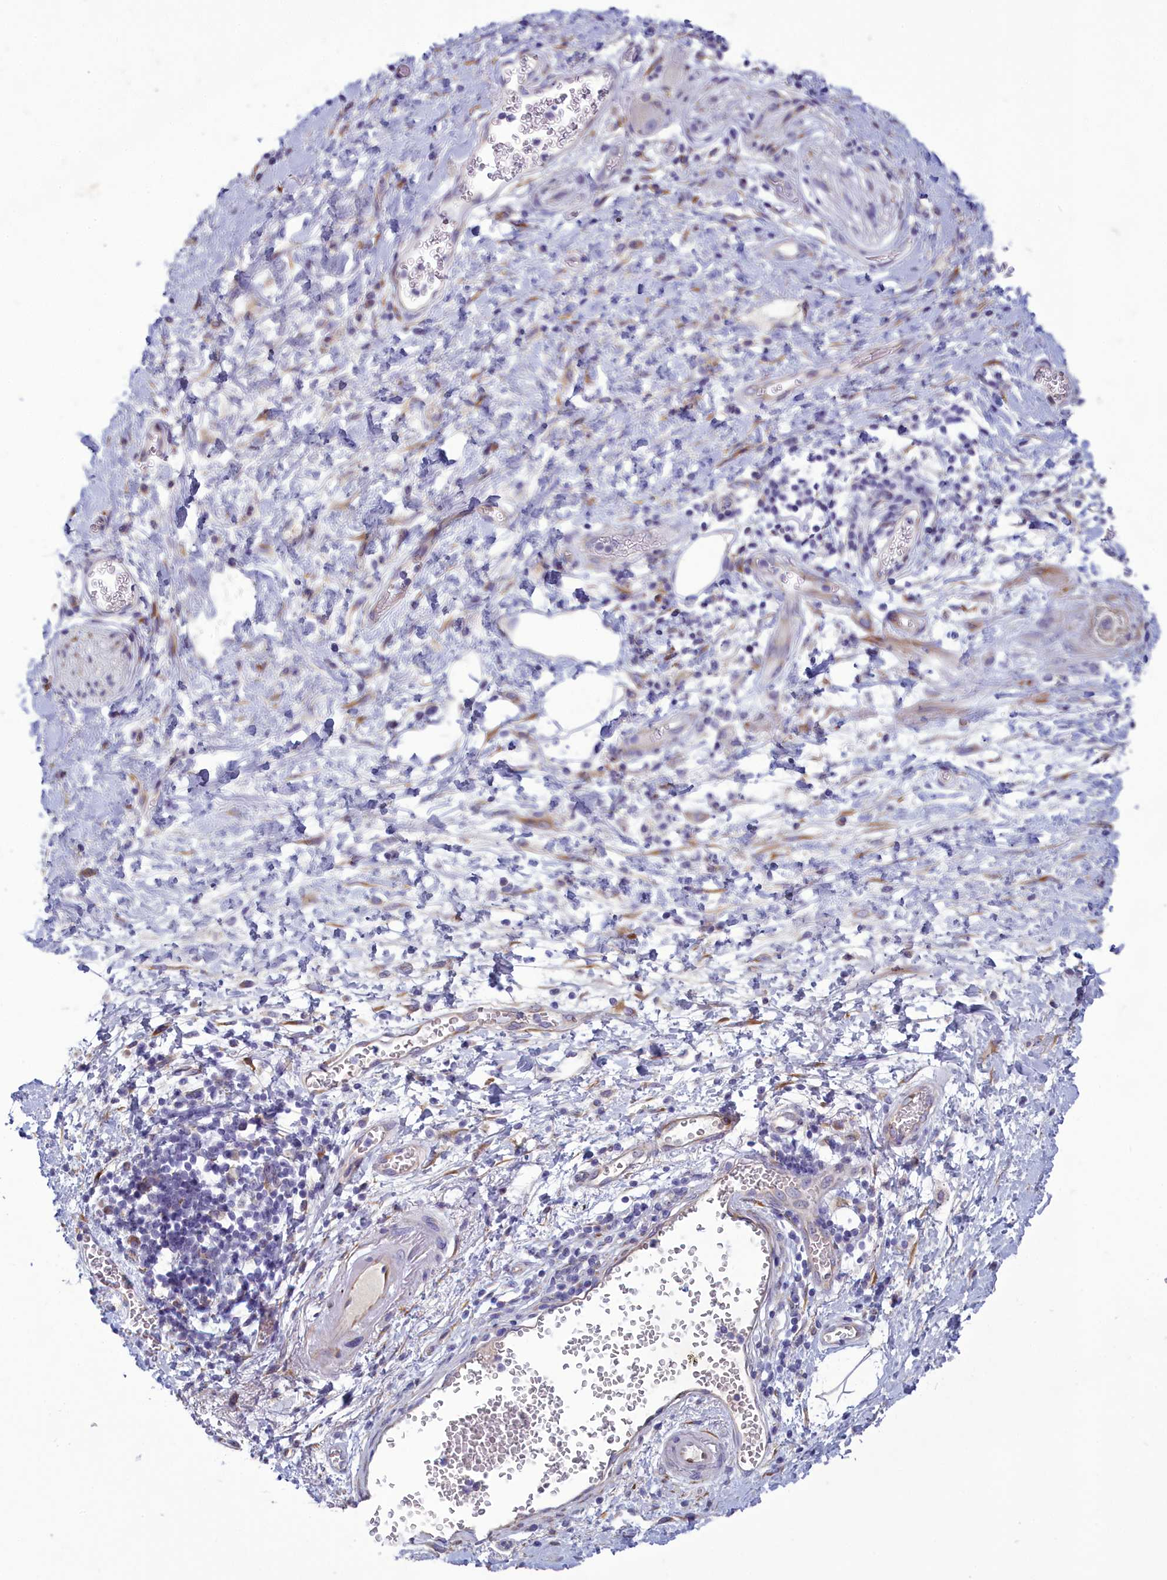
{"staining": {"intensity": "negative", "quantity": "none", "location": "none"}, "tissue": "adipose tissue", "cell_type": "Adipocytes", "image_type": "normal", "snomed": [{"axis": "morphology", "description": "Normal tissue, NOS"}, {"axis": "morphology", "description": "Adenocarcinoma, NOS"}, {"axis": "topography", "description": "Duodenum"}, {"axis": "topography", "description": "Peripheral nerve tissue"}], "caption": "Immunohistochemical staining of benign adipose tissue exhibits no significant staining in adipocytes.", "gene": "CENATAC", "patient": {"sex": "female", "age": 60}}